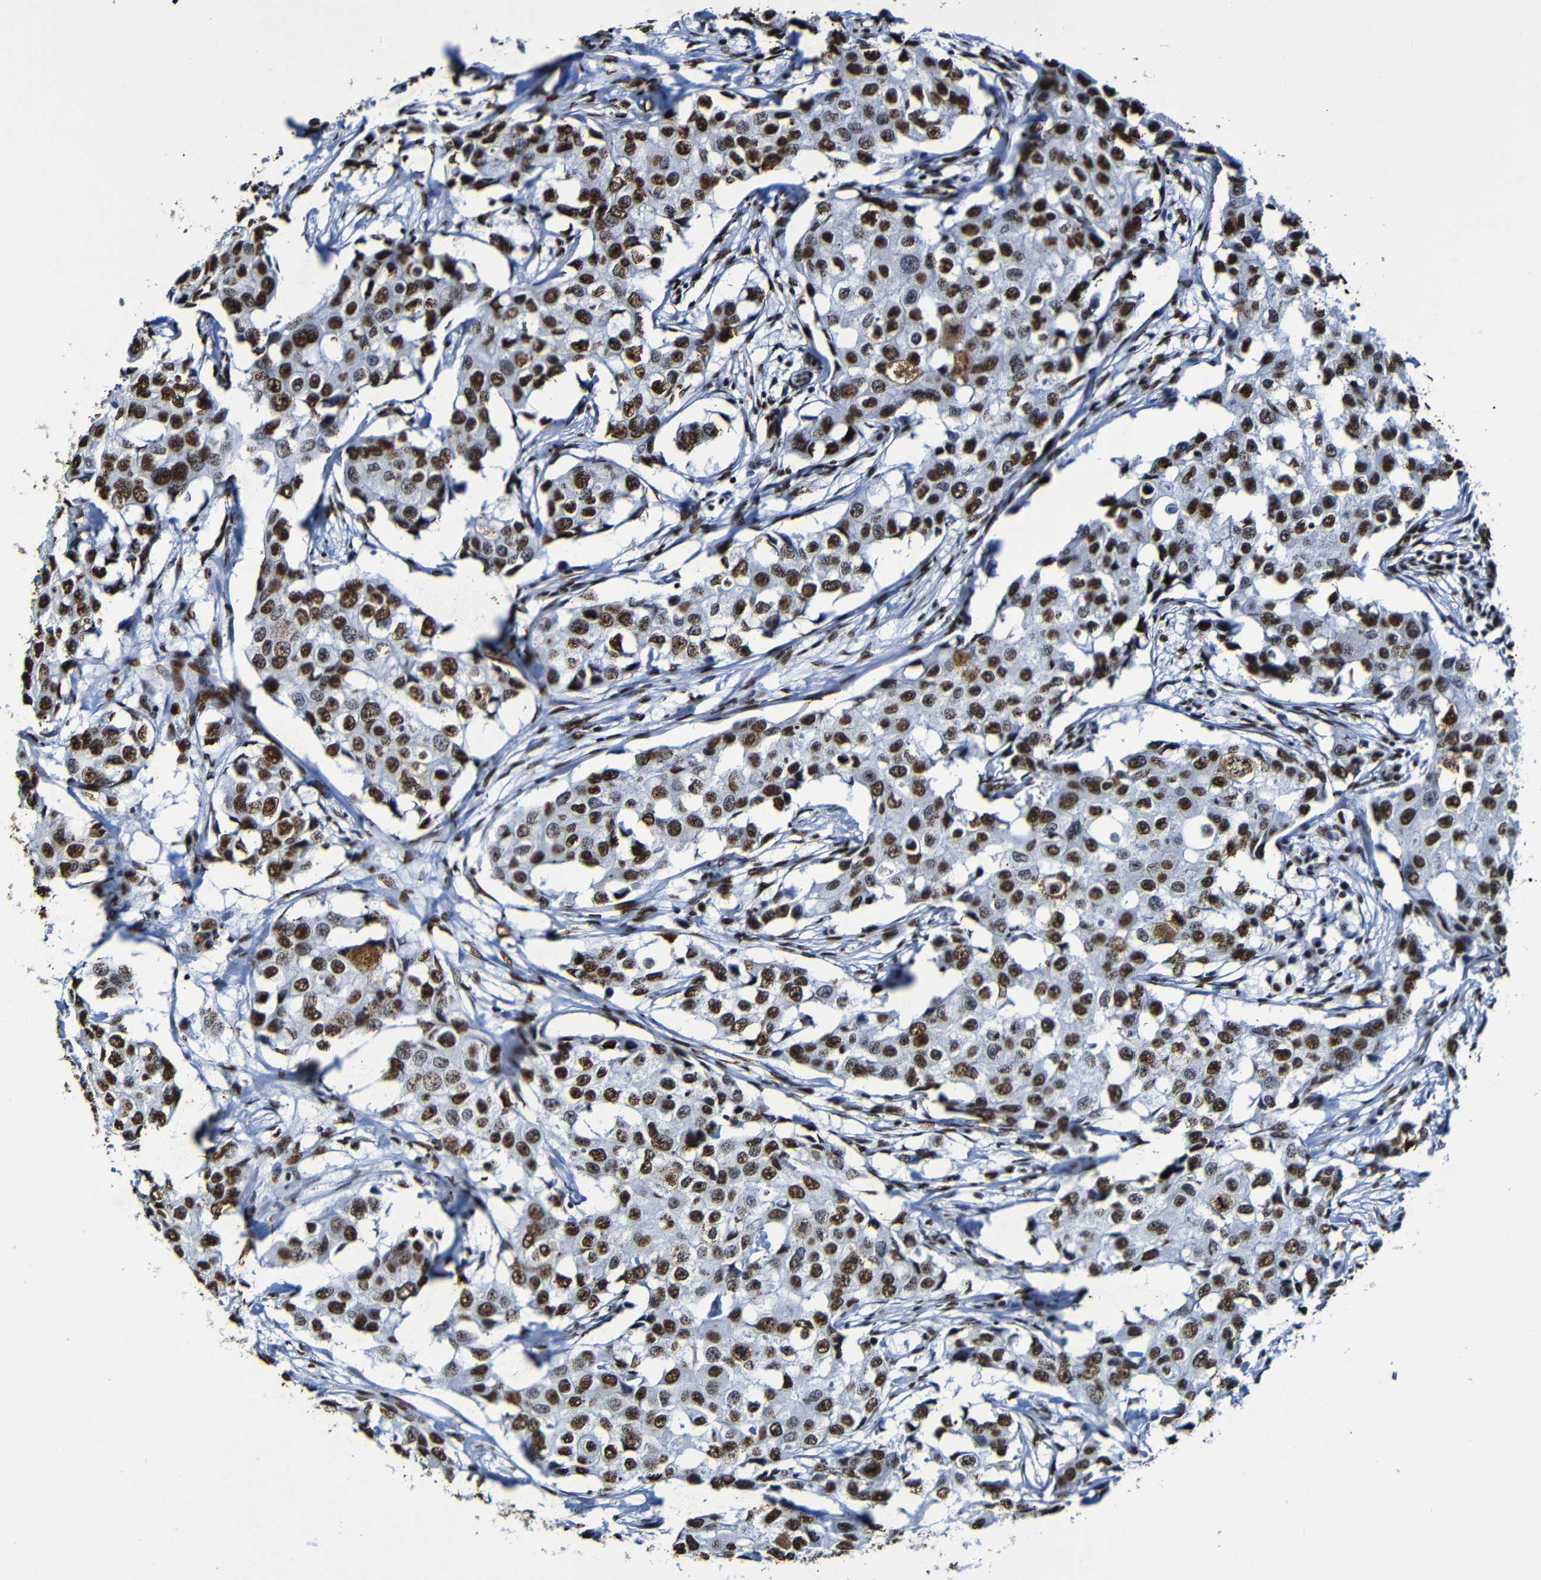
{"staining": {"intensity": "strong", "quantity": ">75%", "location": "nuclear"}, "tissue": "breast cancer", "cell_type": "Tumor cells", "image_type": "cancer", "snomed": [{"axis": "morphology", "description": "Duct carcinoma"}, {"axis": "topography", "description": "Breast"}], "caption": "Breast cancer (infiltrating ductal carcinoma) stained with a brown dye displays strong nuclear positive positivity in approximately >75% of tumor cells.", "gene": "SRSF3", "patient": {"sex": "female", "age": 27}}